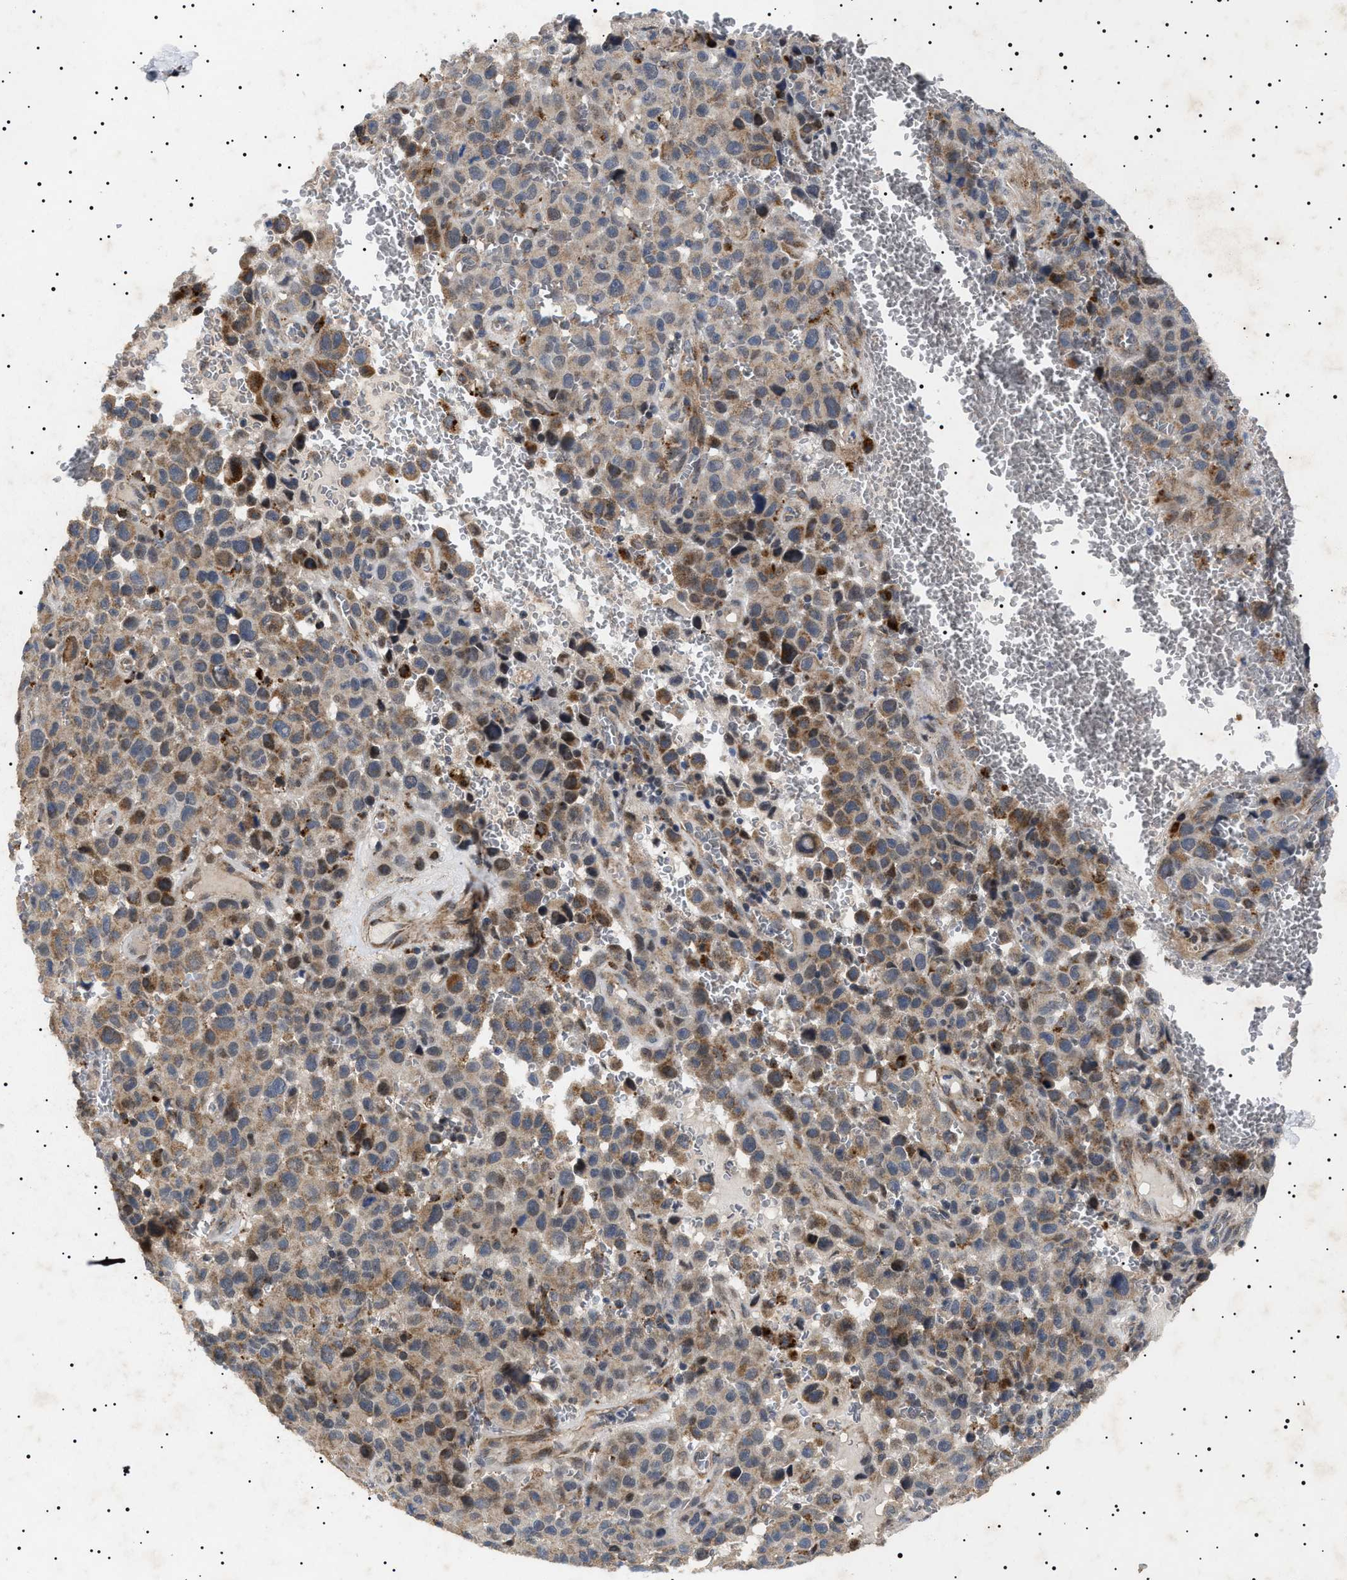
{"staining": {"intensity": "moderate", "quantity": "25%-75%", "location": "cytoplasmic/membranous"}, "tissue": "melanoma", "cell_type": "Tumor cells", "image_type": "cancer", "snomed": [{"axis": "morphology", "description": "Malignant melanoma, NOS"}, {"axis": "topography", "description": "Skin"}], "caption": "Immunohistochemistry image of neoplastic tissue: human malignant melanoma stained using IHC demonstrates medium levels of moderate protein expression localized specifically in the cytoplasmic/membranous of tumor cells, appearing as a cytoplasmic/membranous brown color.", "gene": "RAB34", "patient": {"sex": "female", "age": 82}}